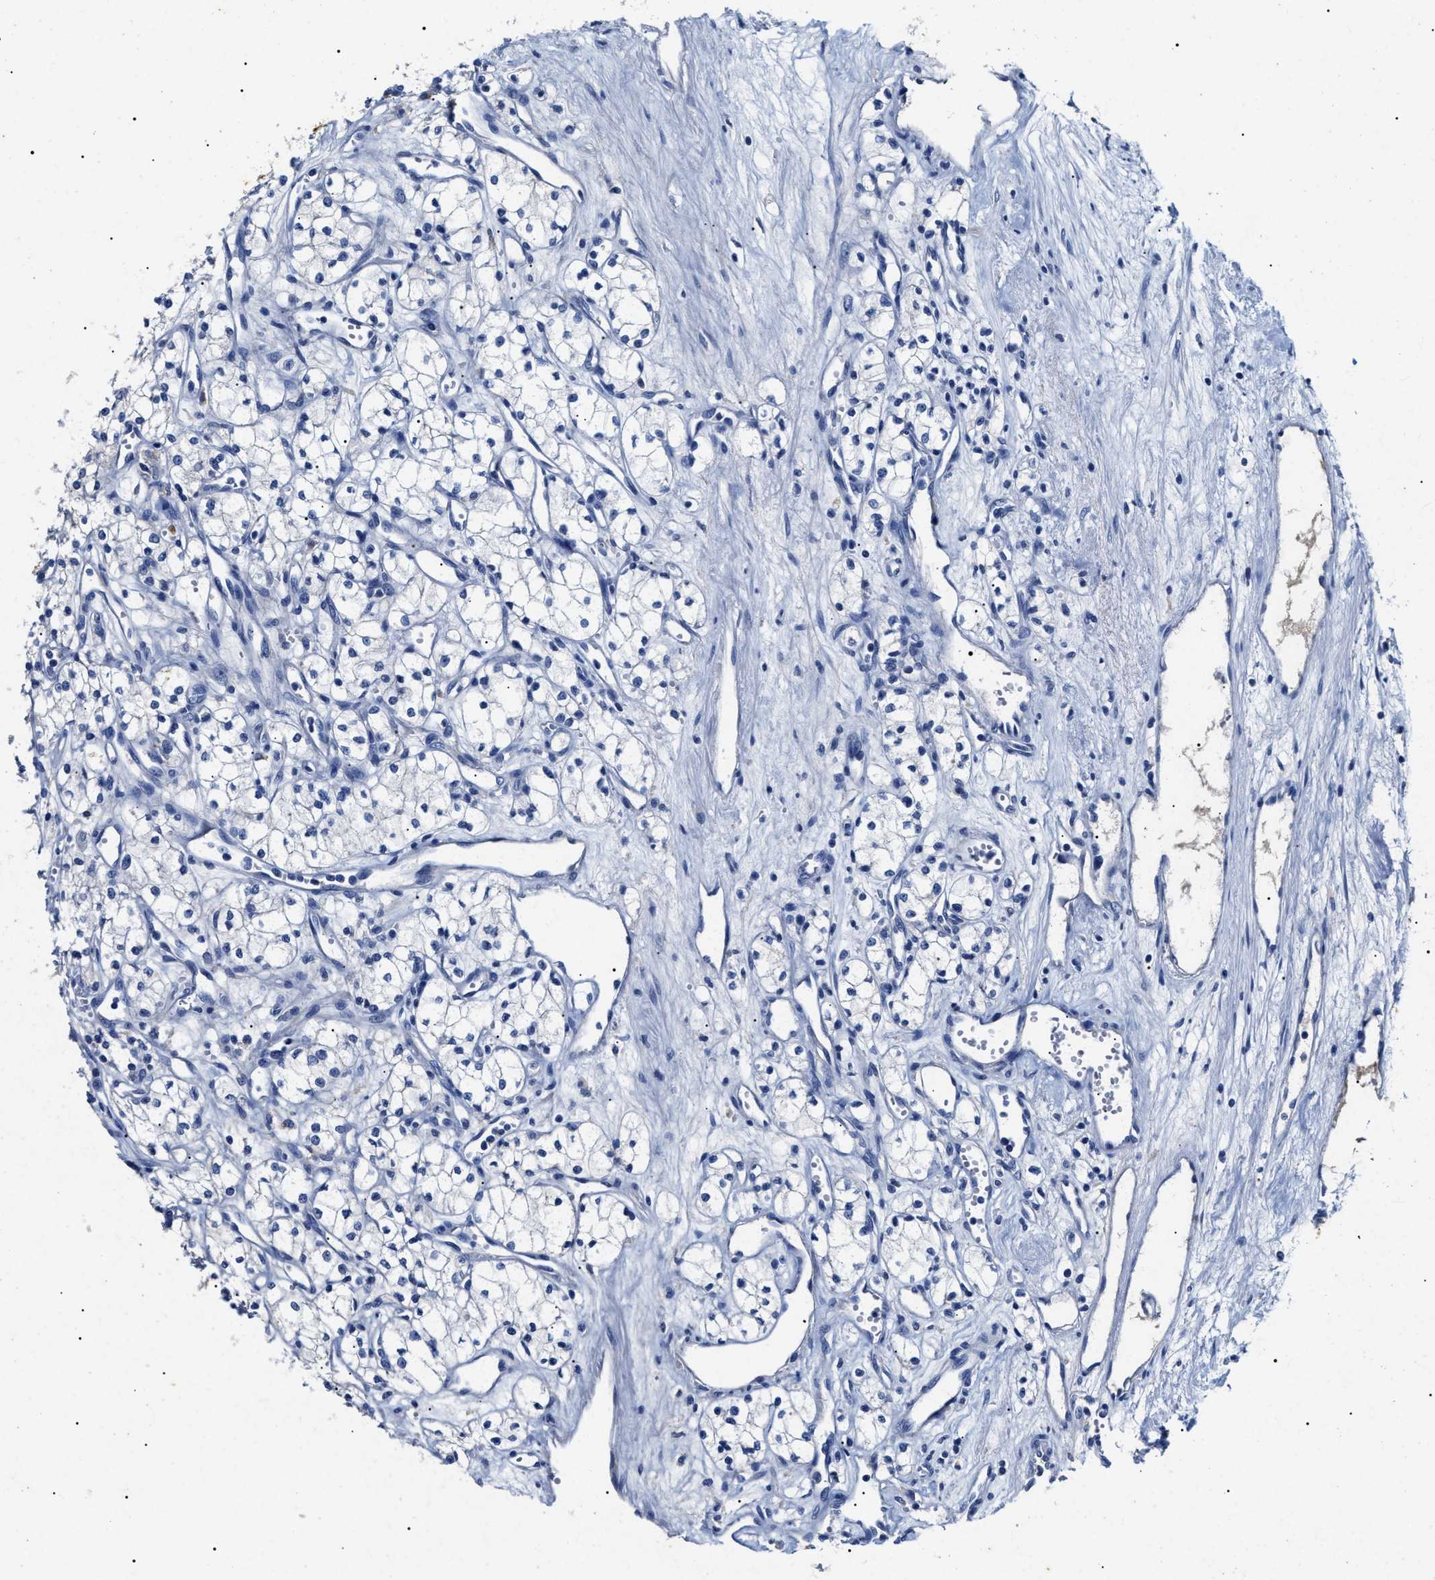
{"staining": {"intensity": "negative", "quantity": "none", "location": "none"}, "tissue": "renal cancer", "cell_type": "Tumor cells", "image_type": "cancer", "snomed": [{"axis": "morphology", "description": "Adenocarcinoma, NOS"}, {"axis": "topography", "description": "Kidney"}], "caption": "Immunohistochemistry (IHC) of human adenocarcinoma (renal) reveals no staining in tumor cells. (Brightfield microscopy of DAB (3,3'-diaminobenzidine) immunohistochemistry at high magnification).", "gene": "LRRC8E", "patient": {"sex": "male", "age": 59}}